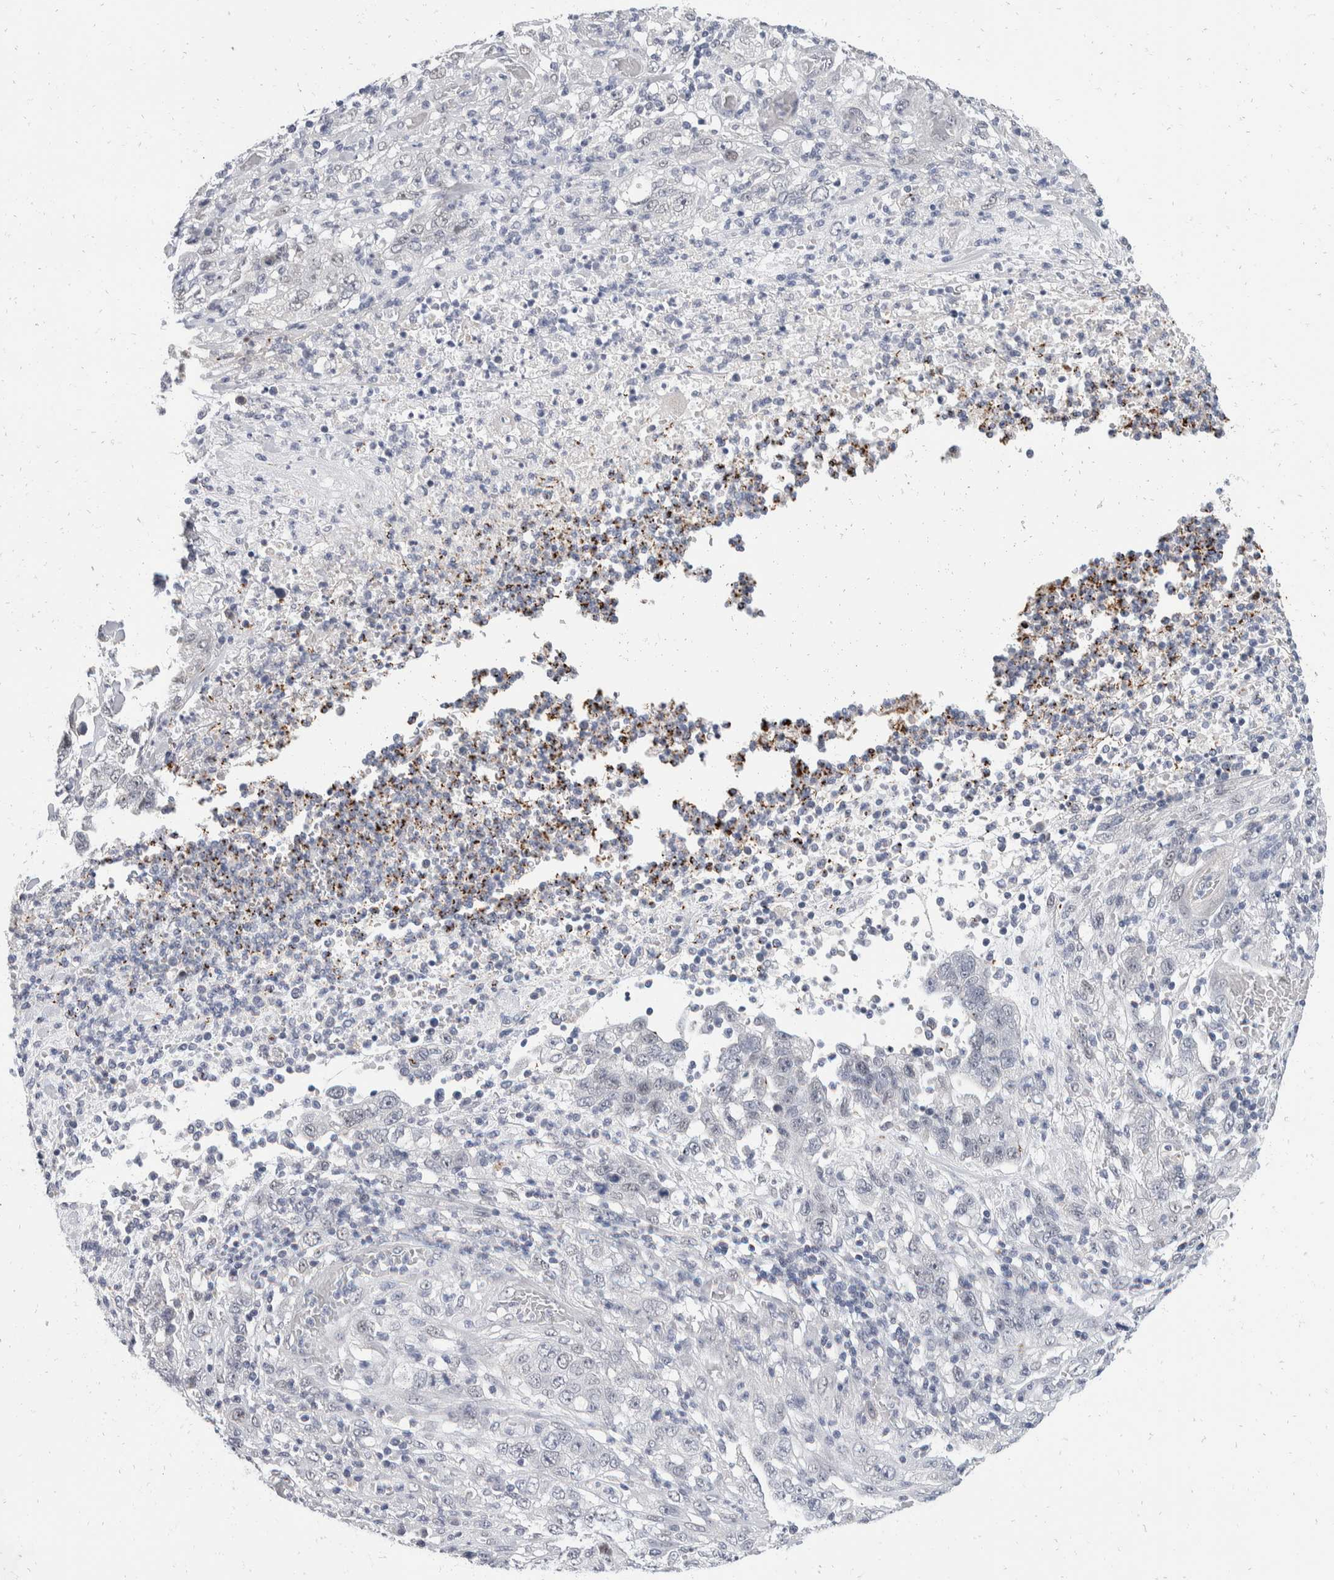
{"staining": {"intensity": "negative", "quantity": "none", "location": "none"}, "tissue": "stomach cancer", "cell_type": "Tumor cells", "image_type": "cancer", "snomed": [{"axis": "morphology", "description": "Adenocarcinoma, NOS"}, {"axis": "topography", "description": "Stomach"}], "caption": "A high-resolution histopathology image shows immunohistochemistry (IHC) staining of stomach cancer (adenocarcinoma), which reveals no significant positivity in tumor cells.", "gene": "CATSPERD", "patient": {"sex": "male", "age": 48}}